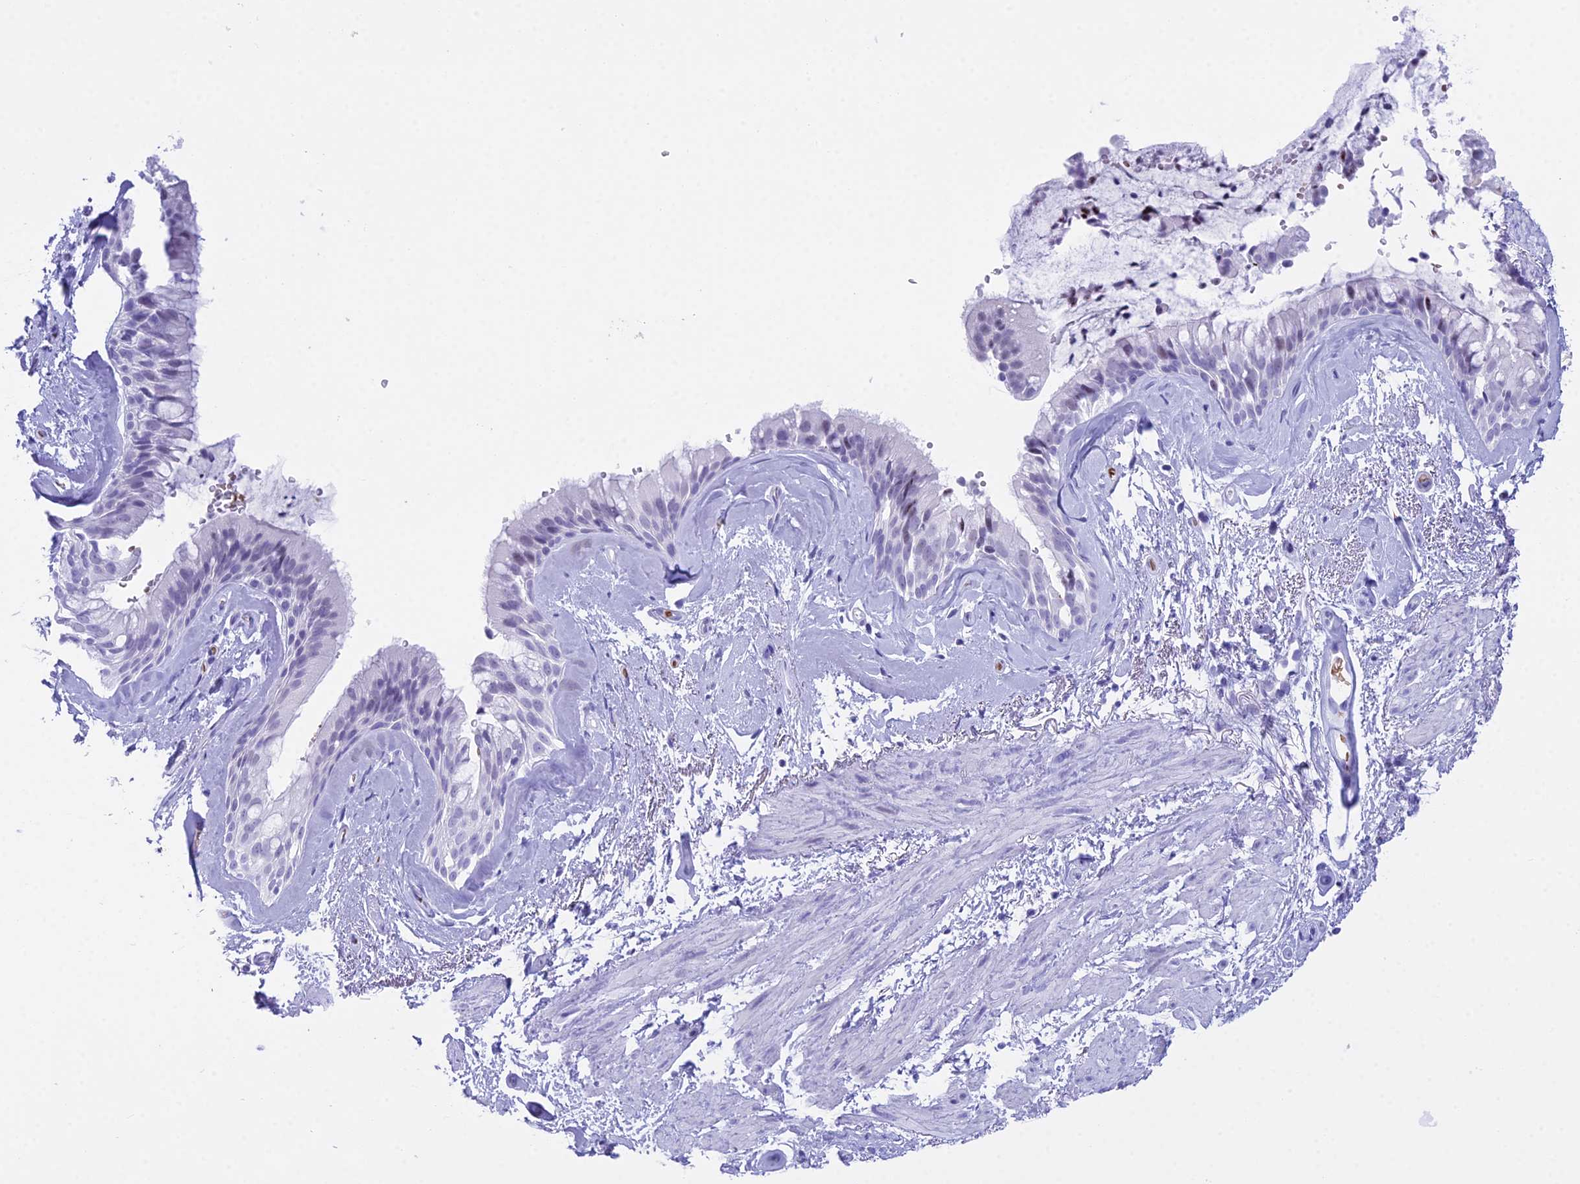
{"staining": {"intensity": "negative", "quantity": "none", "location": "none"}, "tissue": "bronchus", "cell_type": "Respiratory epithelial cells", "image_type": "normal", "snomed": [{"axis": "morphology", "description": "Normal tissue, NOS"}, {"axis": "topography", "description": "Cartilage tissue"}, {"axis": "topography", "description": "Bronchus"}], "caption": "An image of human bronchus is negative for staining in respiratory epithelial cells. (DAB IHC, high magnification).", "gene": "RNPS1", "patient": {"sex": "female", "age": 66}}